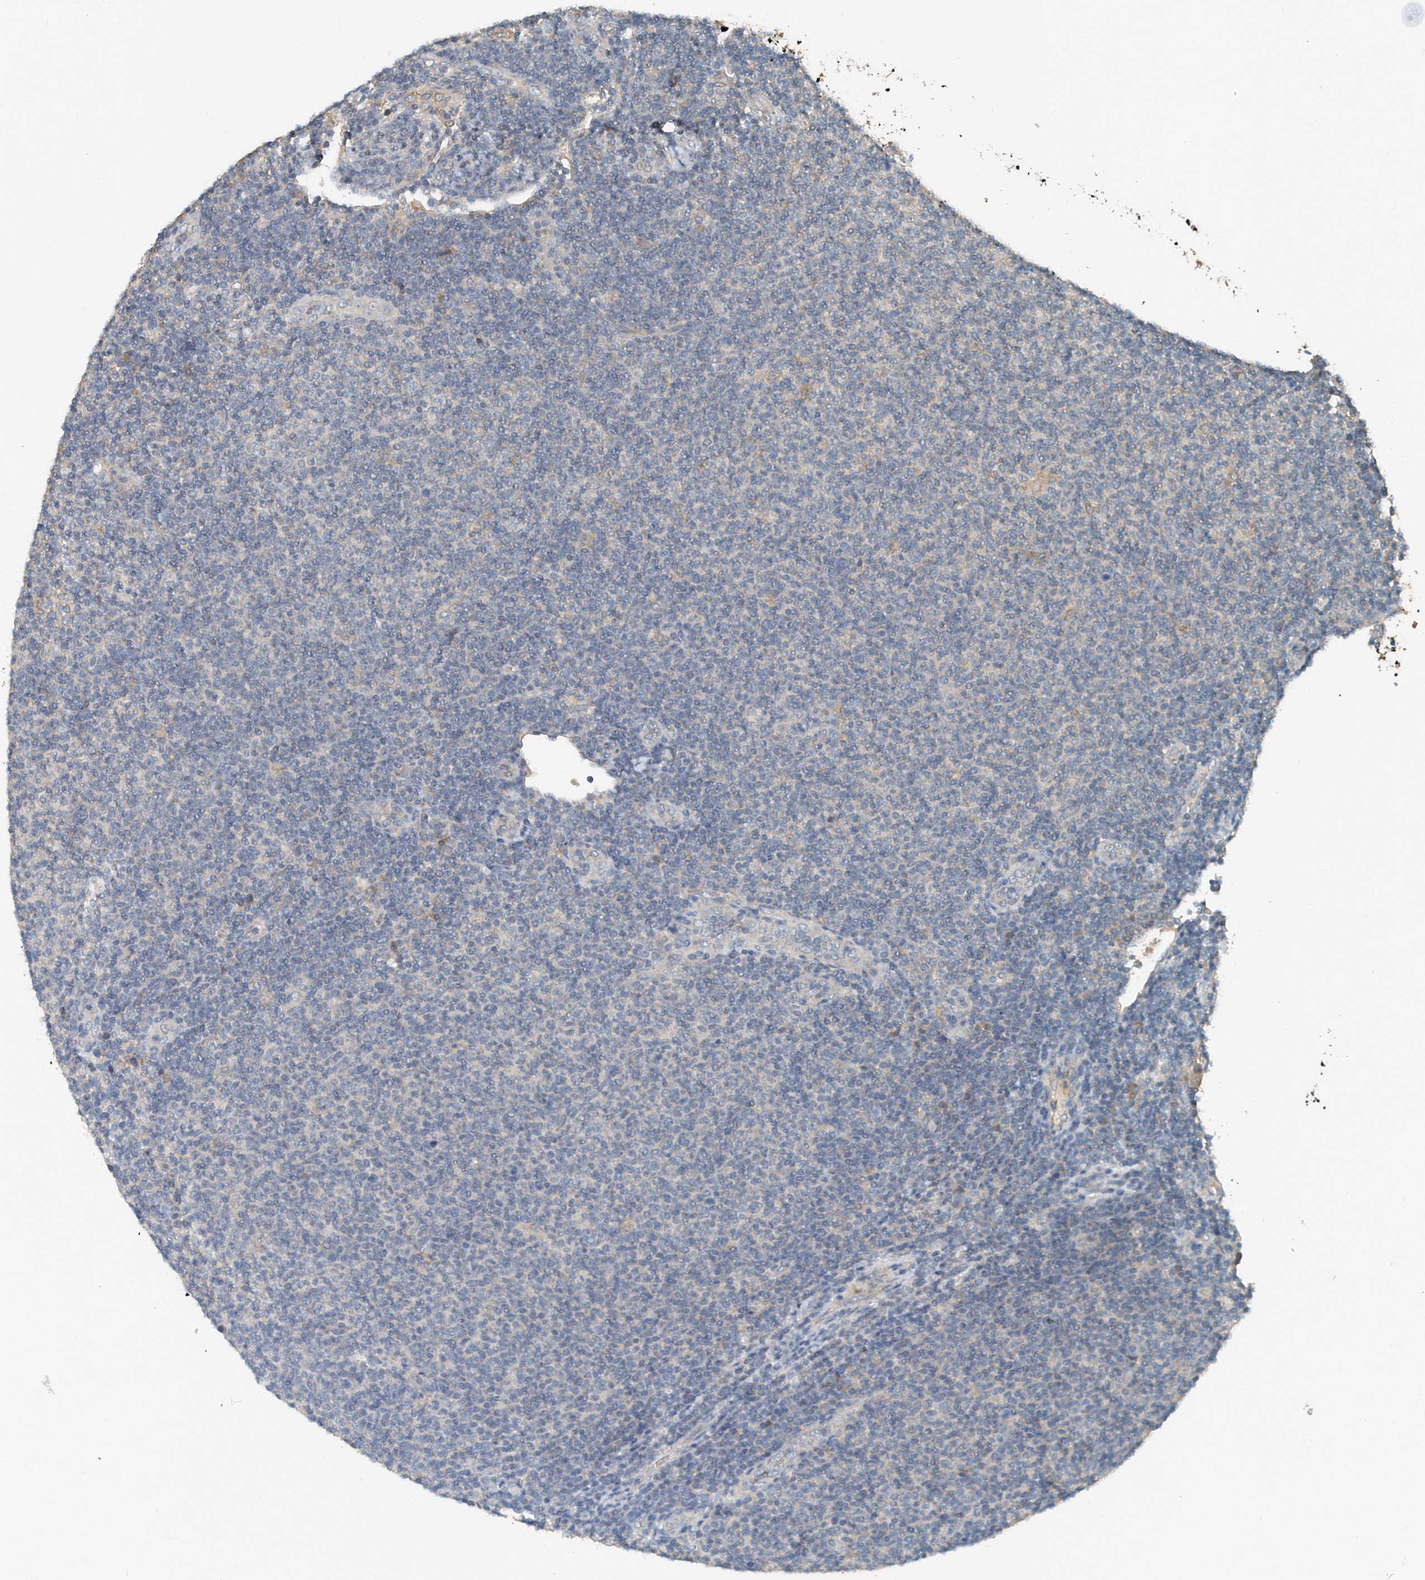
{"staining": {"intensity": "negative", "quantity": "none", "location": "none"}, "tissue": "lymphoma", "cell_type": "Tumor cells", "image_type": "cancer", "snomed": [{"axis": "morphology", "description": "Malignant lymphoma, non-Hodgkin's type, Low grade"}, {"axis": "topography", "description": "Lymph node"}], "caption": "There is no significant expression in tumor cells of lymphoma. (IHC, brightfield microscopy, high magnification).", "gene": "SCFD2", "patient": {"sex": "male", "age": 66}}